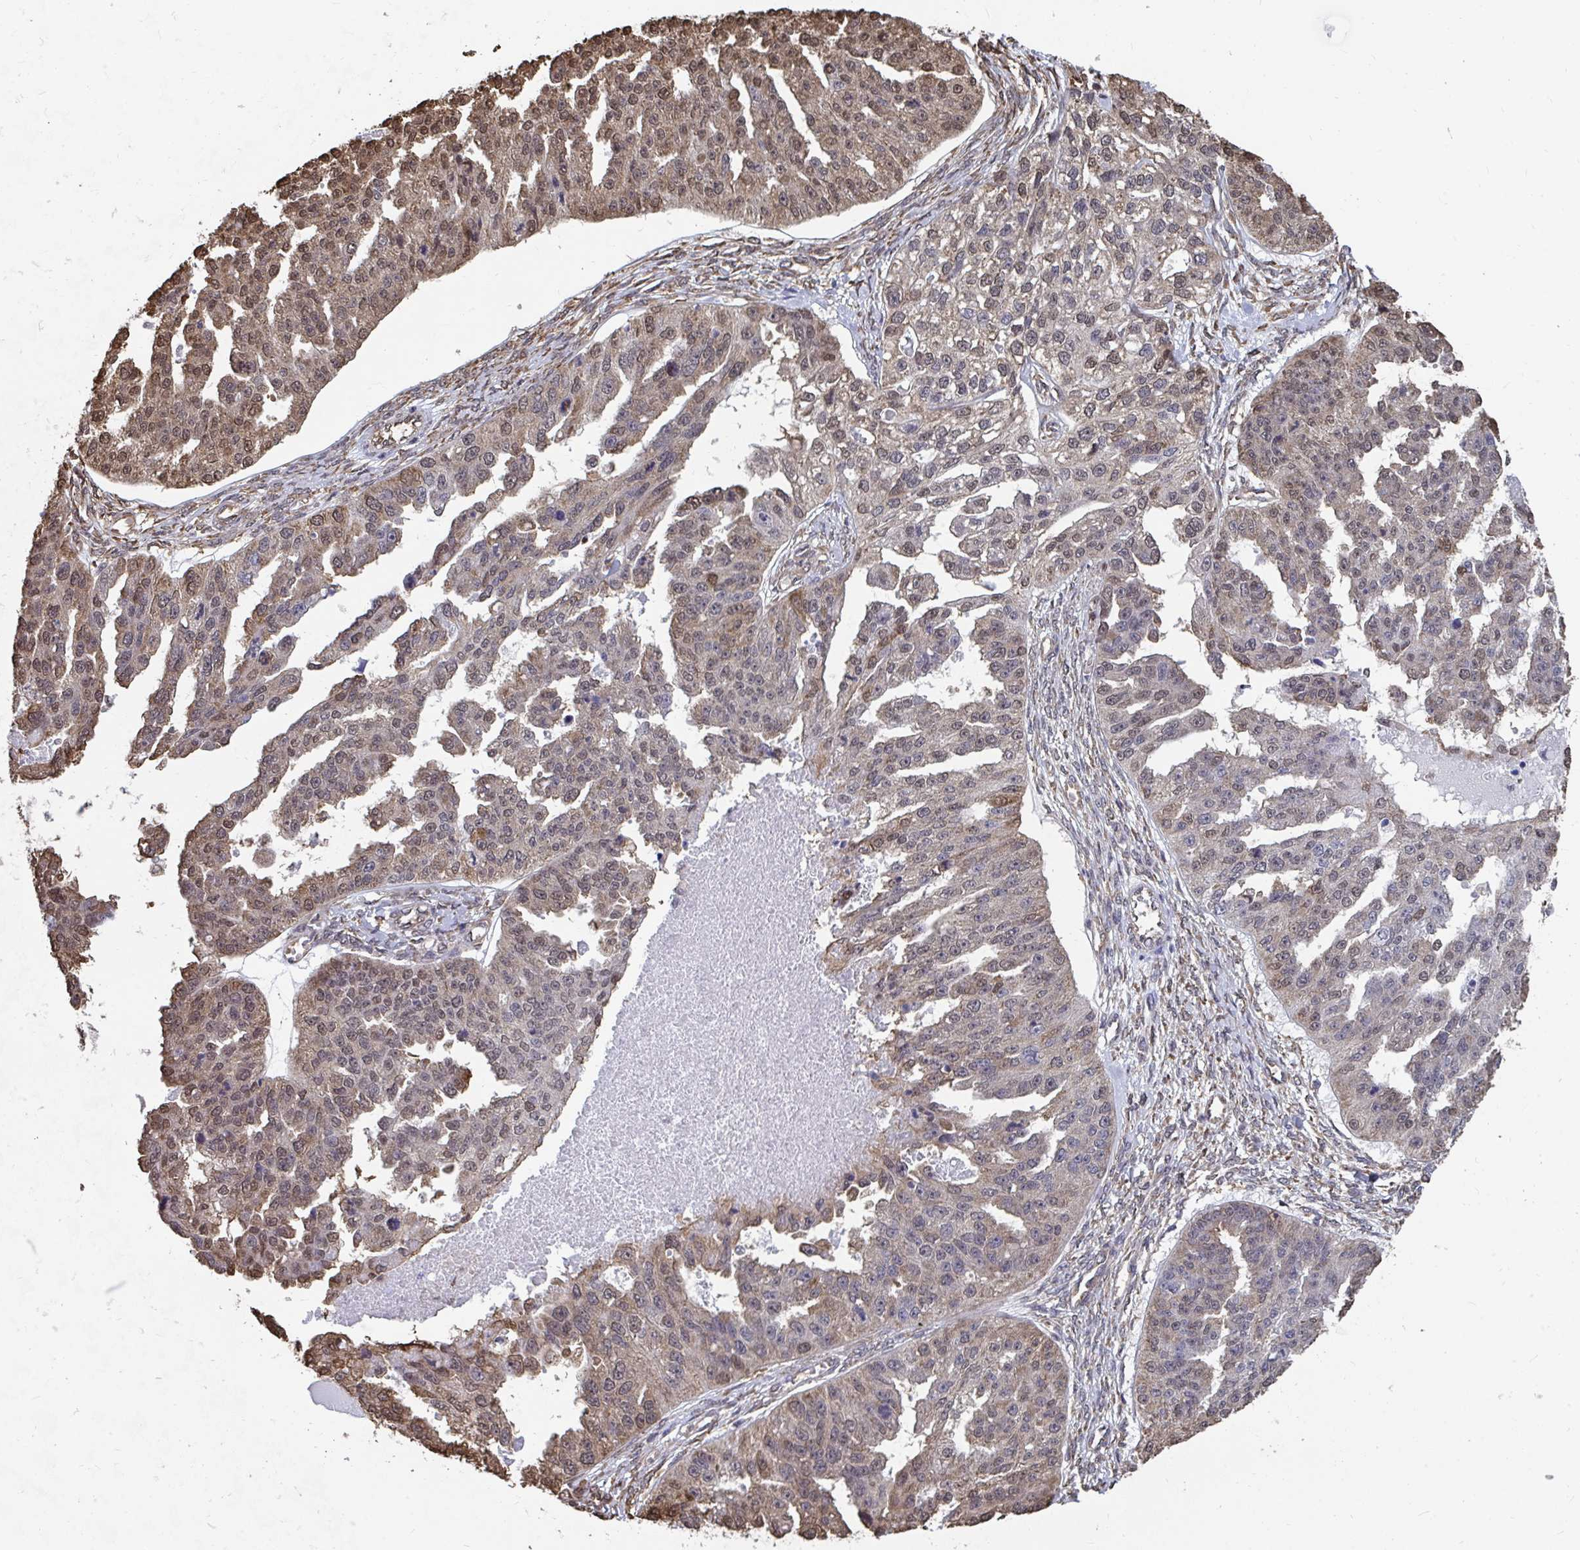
{"staining": {"intensity": "moderate", "quantity": ">75%", "location": "cytoplasmic/membranous,nuclear"}, "tissue": "ovarian cancer", "cell_type": "Tumor cells", "image_type": "cancer", "snomed": [{"axis": "morphology", "description": "Cystadenocarcinoma, serous, NOS"}, {"axis": "topography", "description": "Ovary"}], "caption": "A medium amount of moderate cytoplasmic/membranous and nuclear expression is present in approximately >75% of tumor cells in ovarian cancer tissue.", "gene": "SYNCRIP", "patient": {"sex": "female", "age": 58}}